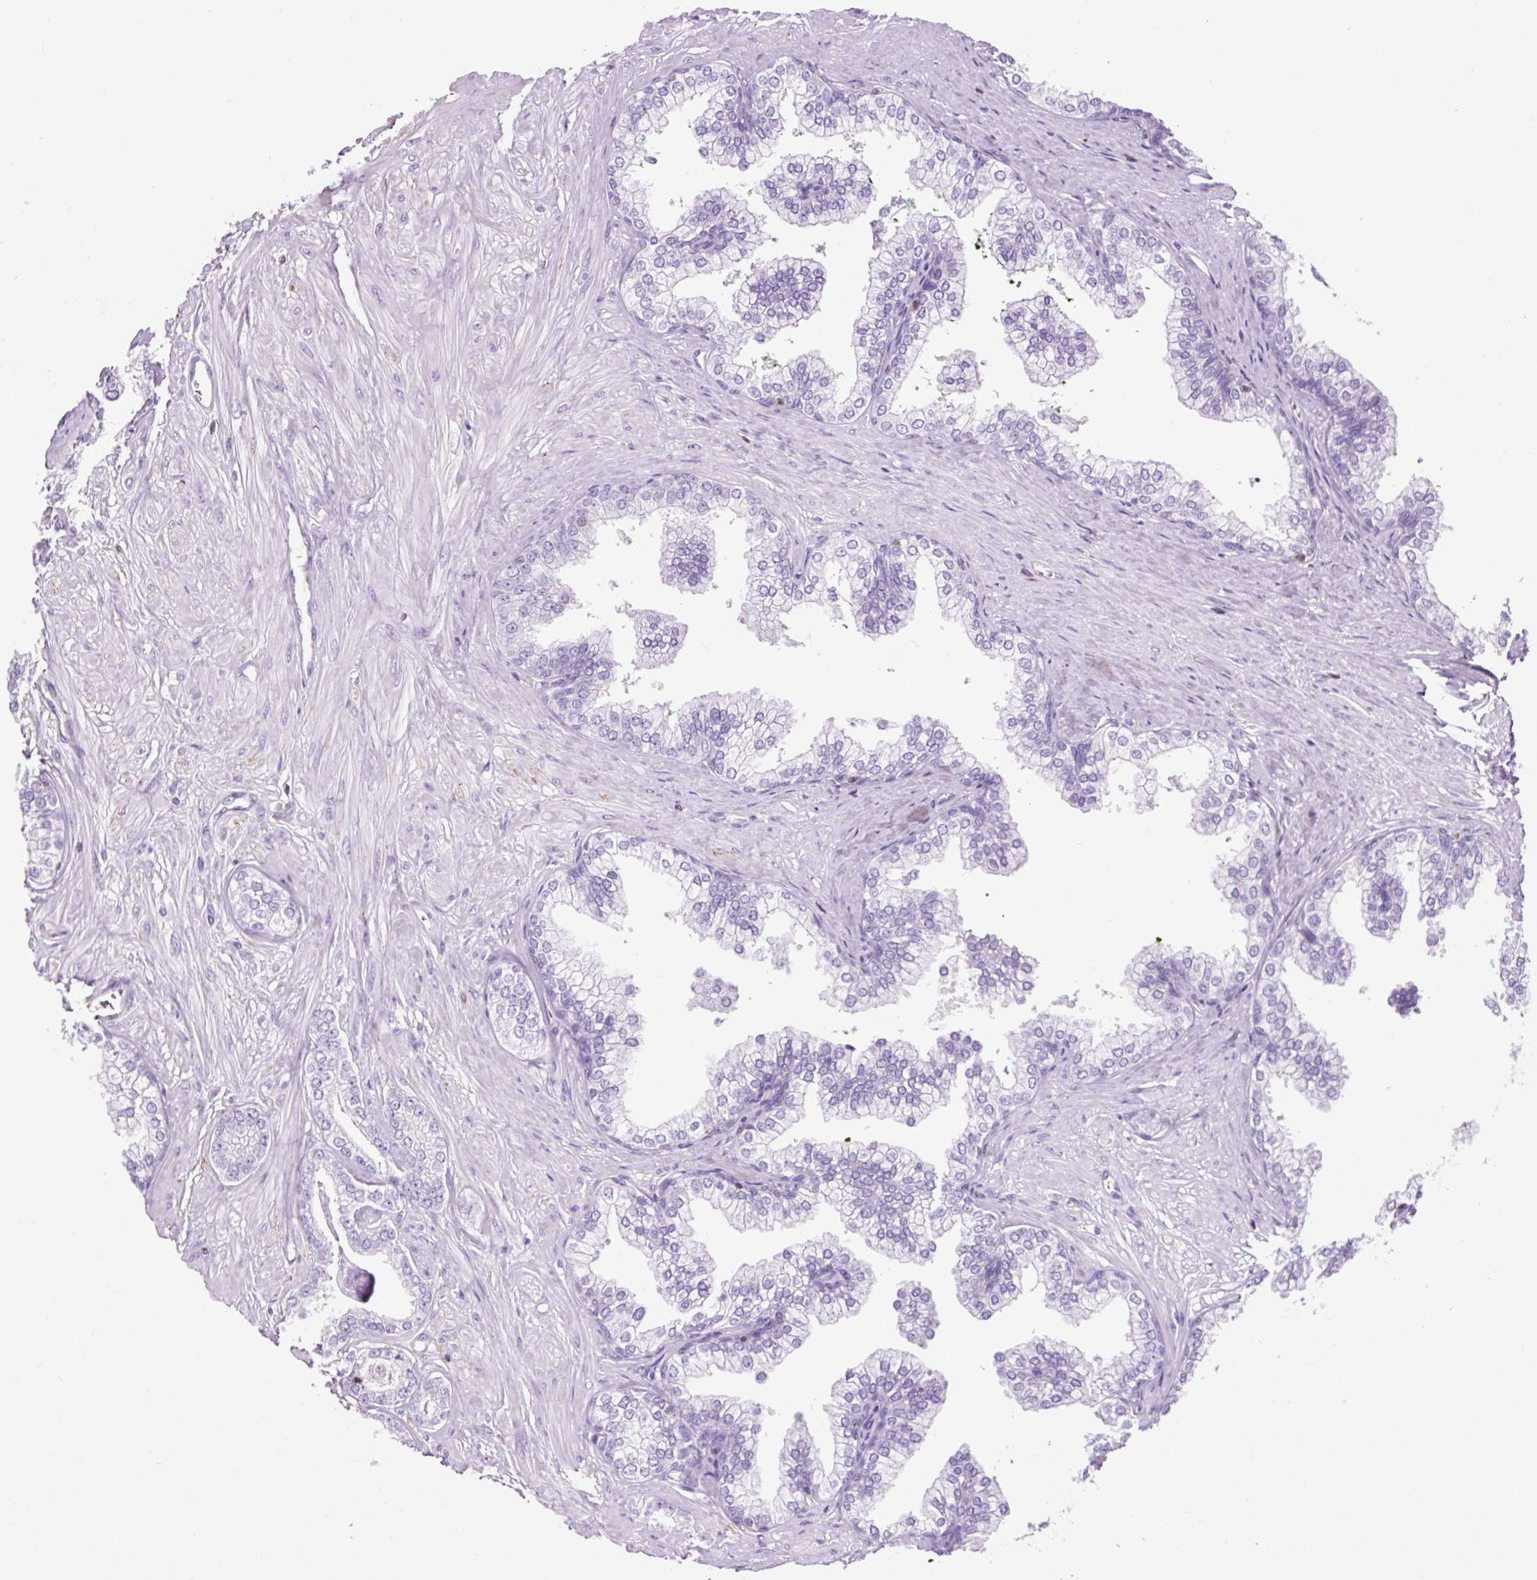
{"staining": {"intensity": "negative", "quantity": "none", "location": "none"}, "tissue": "prostate cancer", "cell_type": "Tumor cells", "image_type": "cancer", "snomed": [{"axis": "morphology", "description": "Adenocarcinoma, Low grade"}, {"axis": "topography", "description": "Prostate"}], "caption": "DAB (3,3'-diaminobenzidine) immunohistochemical staining of human prostate cancer (low-grade adenocarcinoma) exhibits no significant expression in tumor cells. (Immunohistochemistry (ihc), brightfield microscopy, high magnification).", "gene": "OR10A7", "patient": {"sex": "male", "age": 60}}